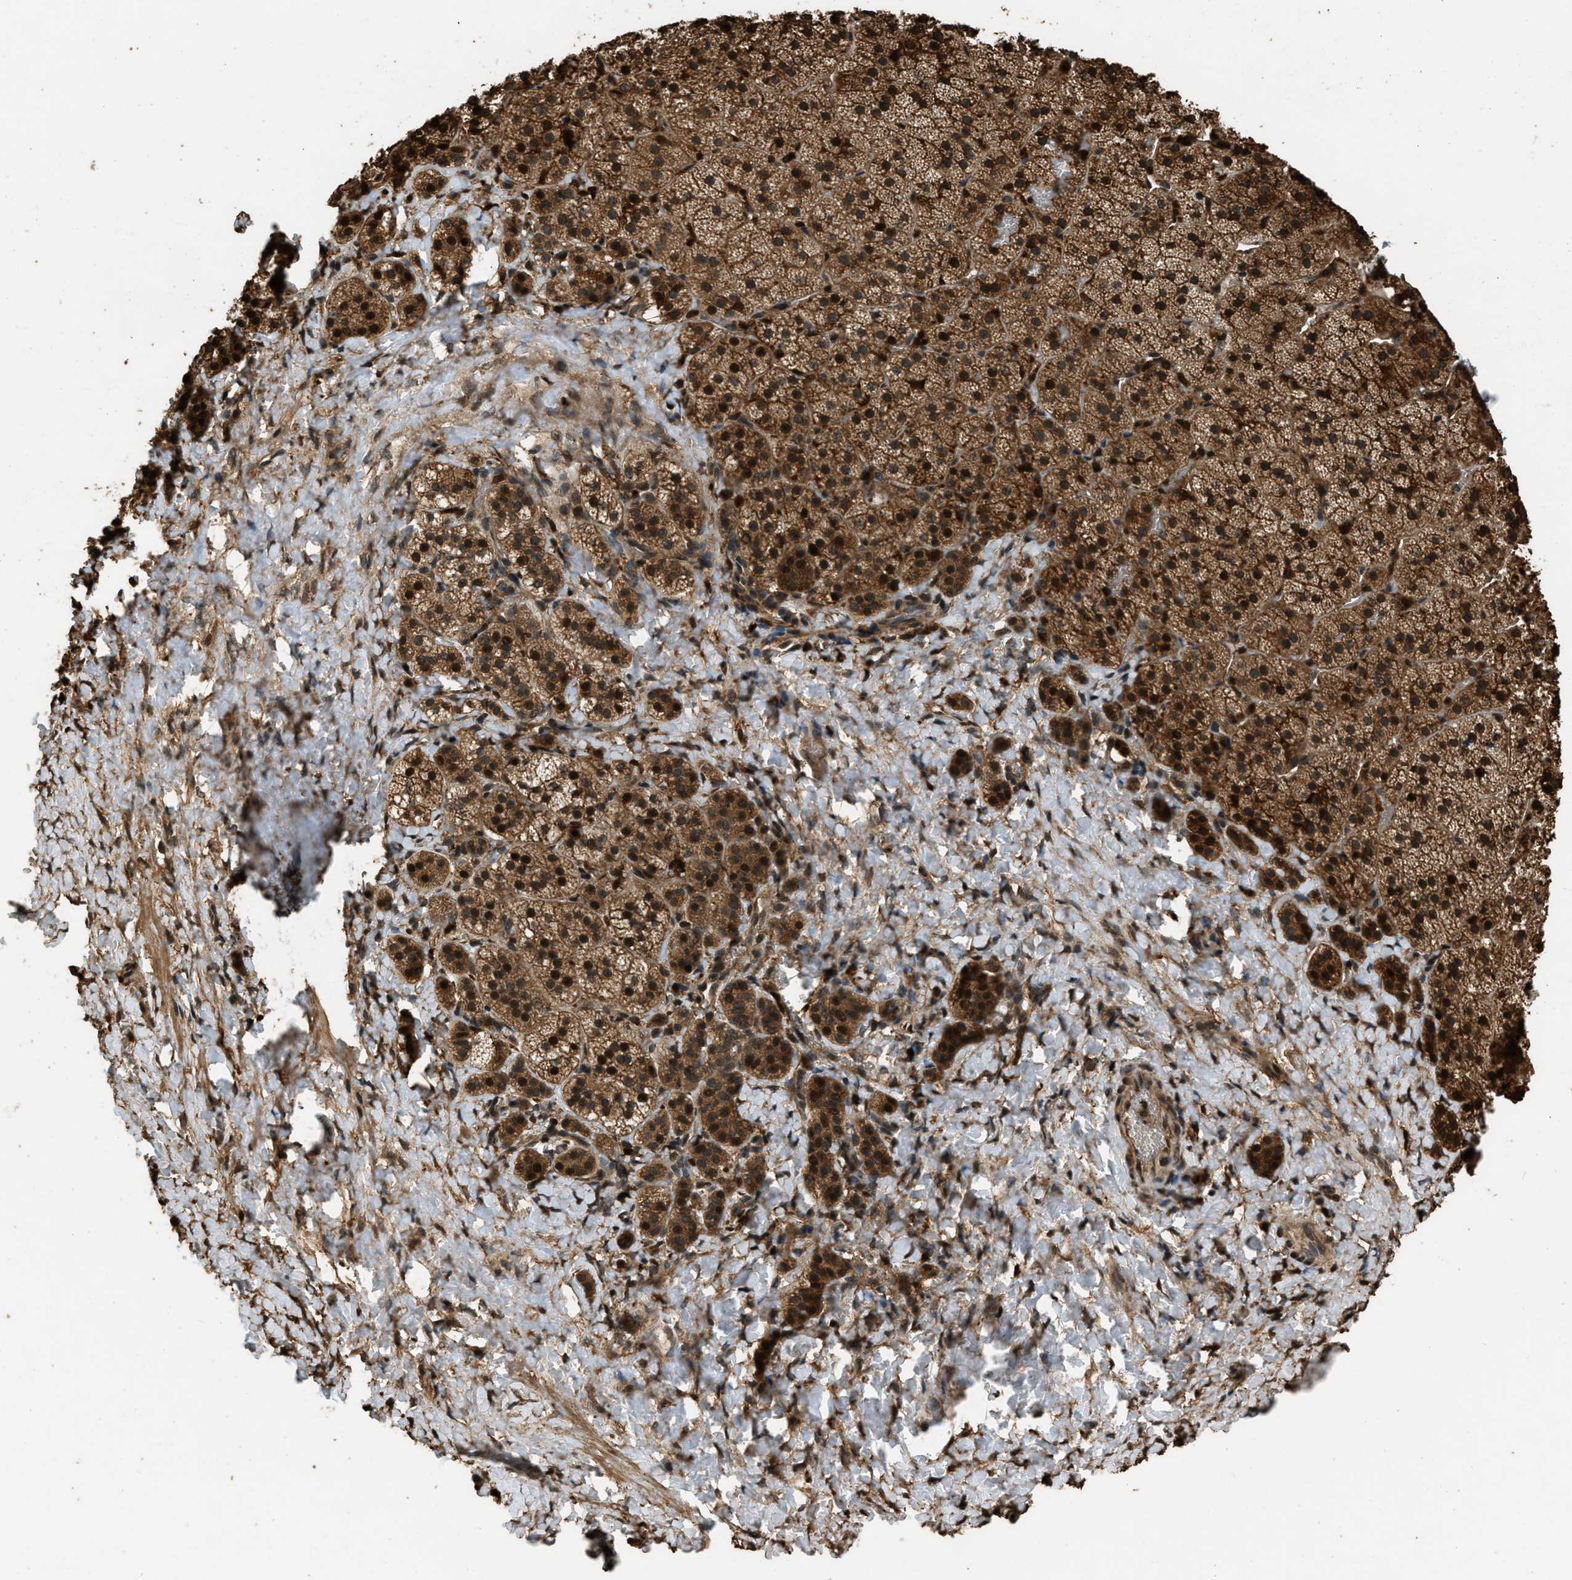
{"staining": {"intensity": "moderate", "quantity": ">75%", "location": "cytoplasmic/membranous,nuclear"}, "tissue": "adrenal gland", "cell_type": "Glandular cells", "image_type": "normal", "snomed": [{"axis": "morphology", "description": "Normal tissue, NOS"}, {"axis": "topography", "description": "Adrenal gland"}], "caption": "IHC (DAB) staining of unremarkable adrenal gland demonstrates moderate cytoplasmic/membranous,nuclear protein staining in approximately >75% of glandular cells.", "gene": "RAP2A", "patient": {"sex": "female", "age": 44}}